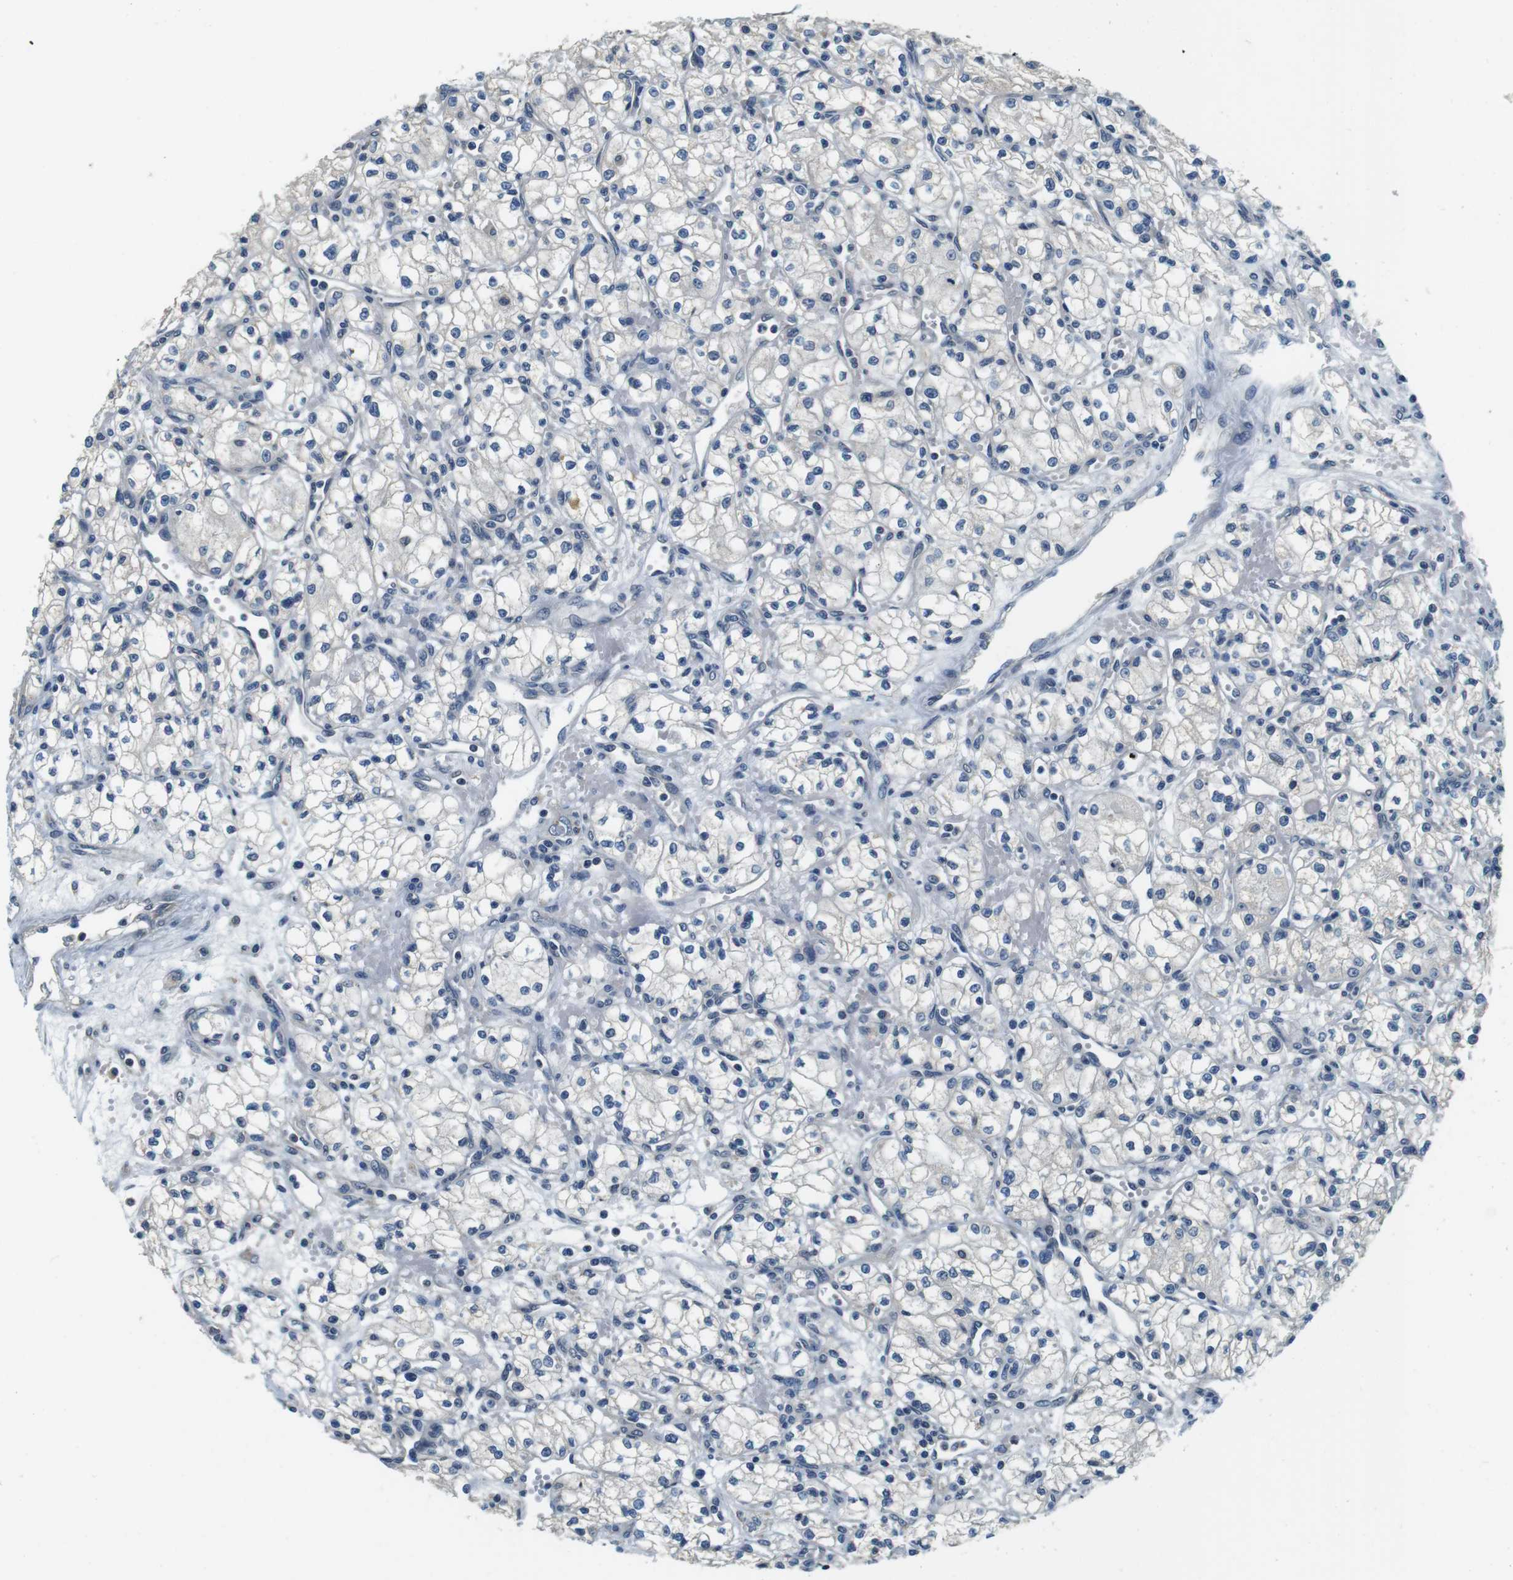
{"staining": {"intensity": "negative", "quantity": "none", "location": "none"}, "tissue": "renal cancer", "cell_type": "Tumor cells", "image_type": "cancer", "snomed": [{"axis": "morphology", "description": "Normal tissue, NOS"}, {"axis": "morphology", "description": "Adenocarcinoma, NOS"}, {"axis": "topography", "description": "Kidney"}], "caption": "The histopathology image shows no staining of tumor cells in renal cancer (adenocarcinoma). (IHC, brightfield microscopy, high magnification).", "gene": "DTNA", "patient": {"sex": "male", "age": 59}}